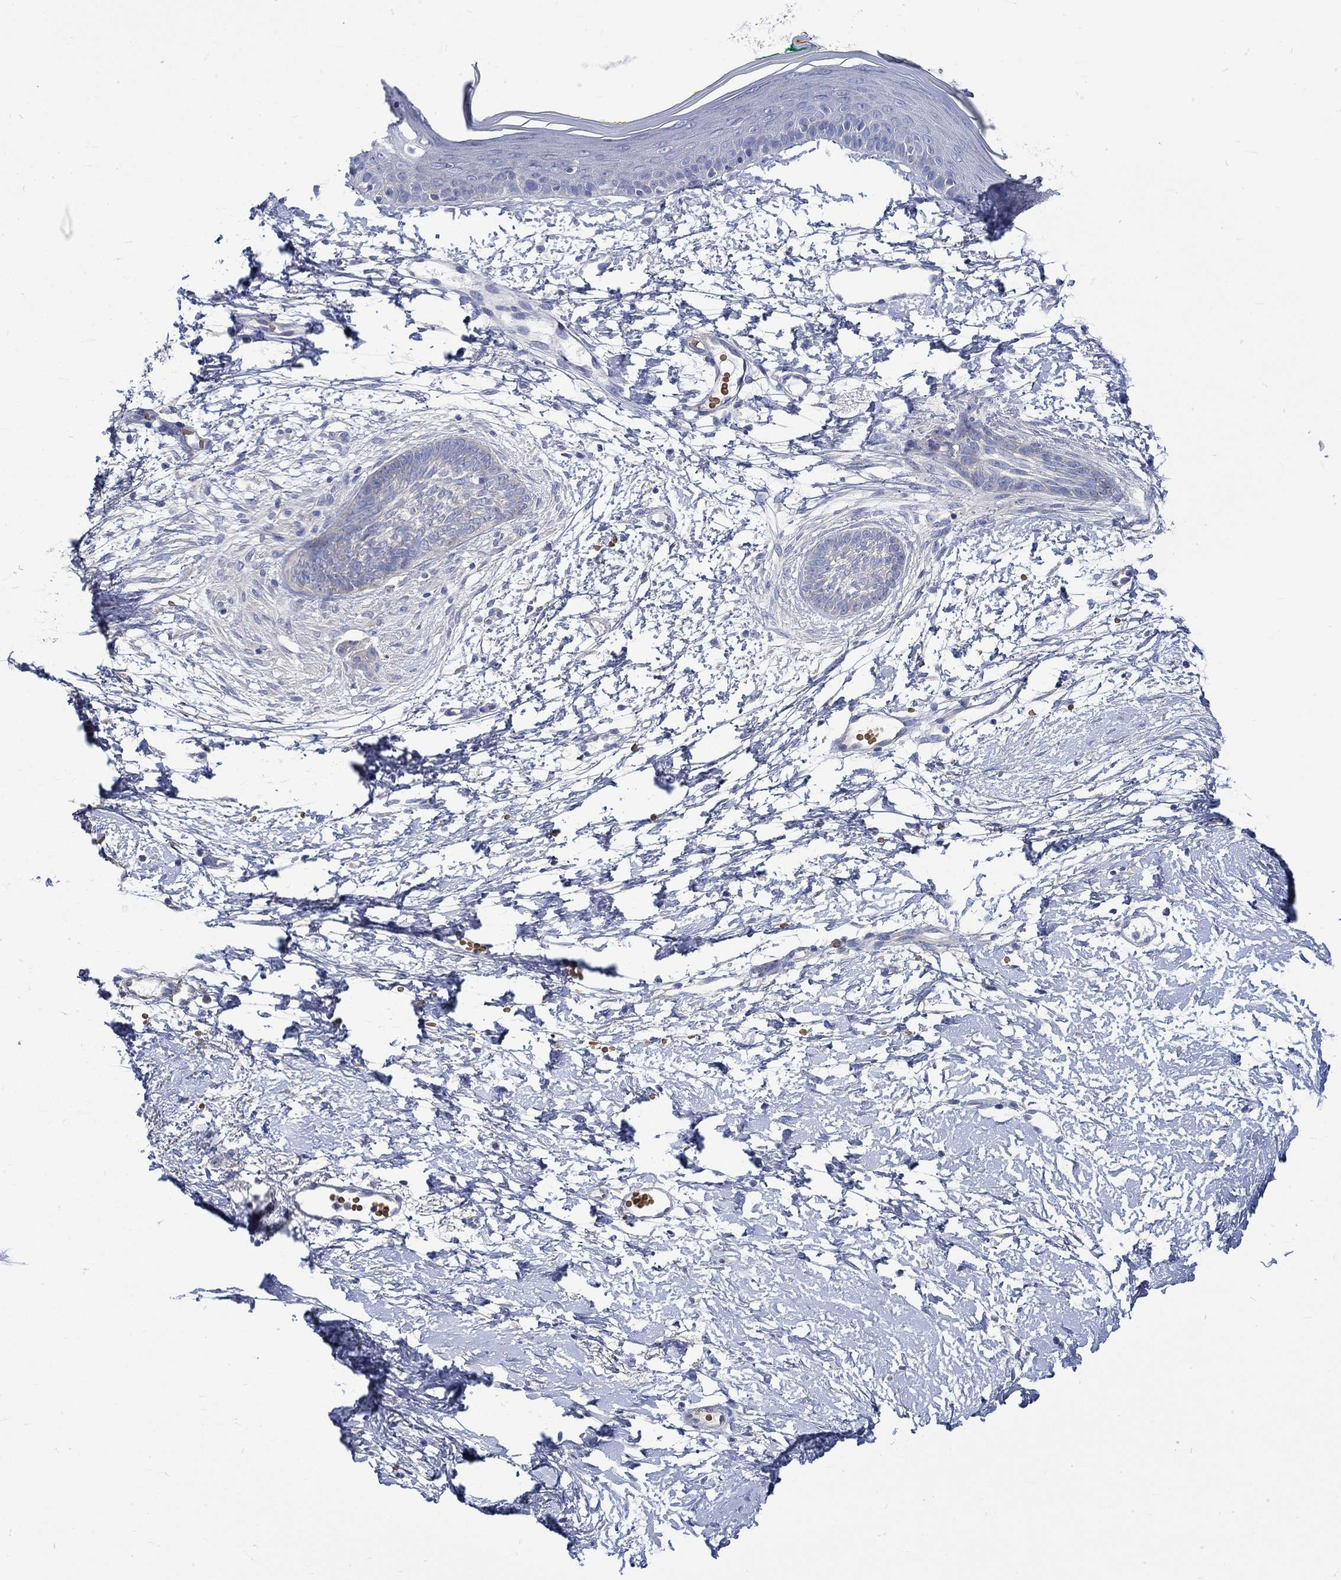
{"staining": {"intensity": "negative", "quantity": "none", "location": "none"}, "tissue": "skin cancer", "cell_type": "Tumor cells", "image_type": "cancer", "snomed": [{"axis": "morphology", "description": "Normal tissue, NOS"}, {"axis": "morphology", "description": "Basal cell carcinoma"}, {"axis": "topography", "description": "Skin"}], "caption": "Immunohistochemistry (IHC) of skin cancer (basal cell carcinoma) shows no expression in tumor cells.", "gene": "KCNA1", "patient": {"sex": "male", "age": 84}}